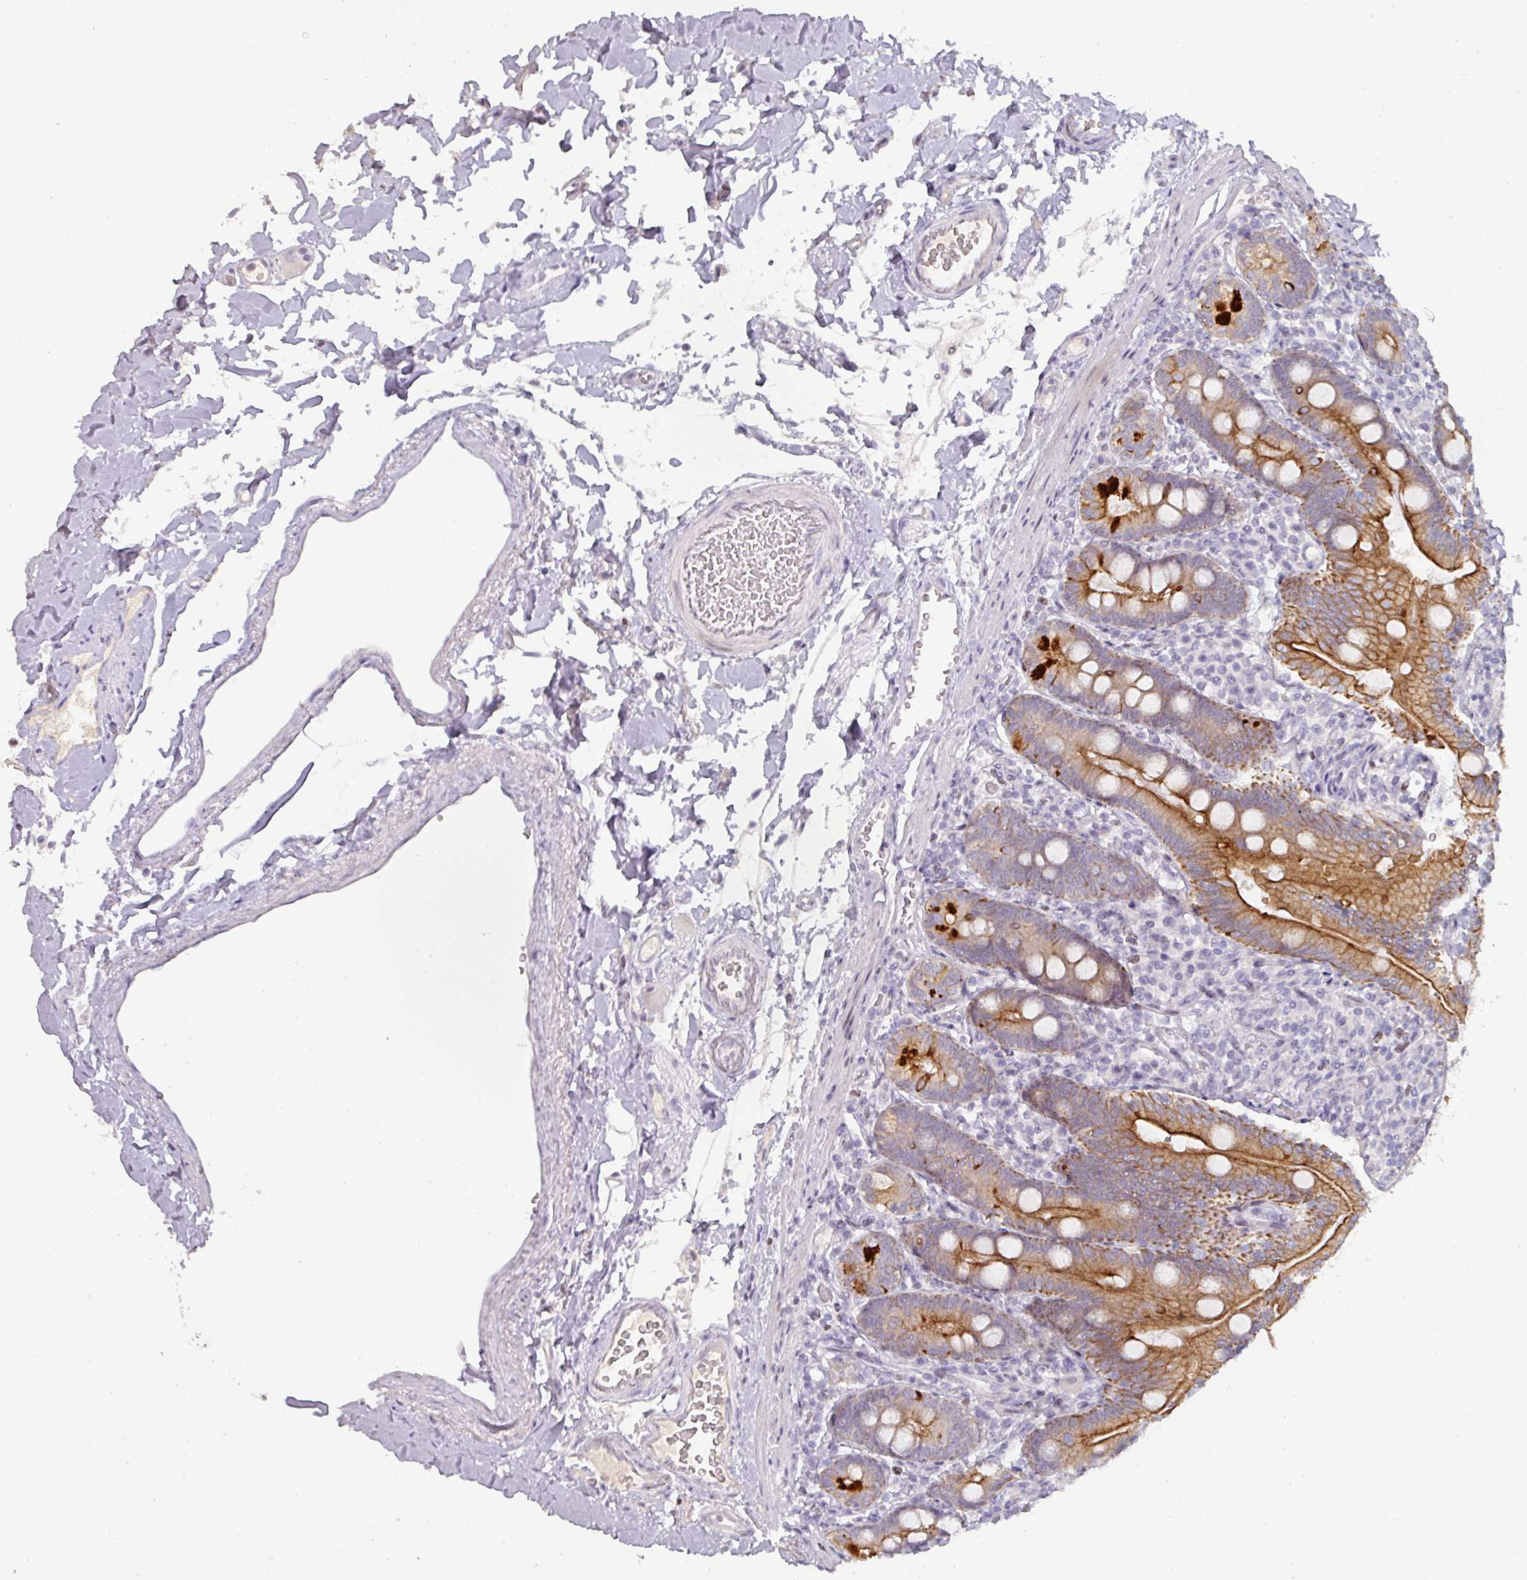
{"staining": {"intensity": "strong", "quantity": "25%-75%", "location": "cytoplasmic/membranous"}, "tissue": "duodenum", "cell_type": "Glandular cells", "image_type": "normal", "snomed": [{"axis": "morphology", "description": "Normal tissue, NOS"}, {"axis": "topography", "description": "Duodenum"}], "caption": "The immunohistochemical stain highlights strong cytoplasmic/membranous positivity in glandular cells of benign duodenum. Using DAB (brown) and hematoxylin (blue) stains, captured at high magnification using brightfield microscopy.", "gene": "GTF2H3", "patient": {"sex": "female", "age": 67}}